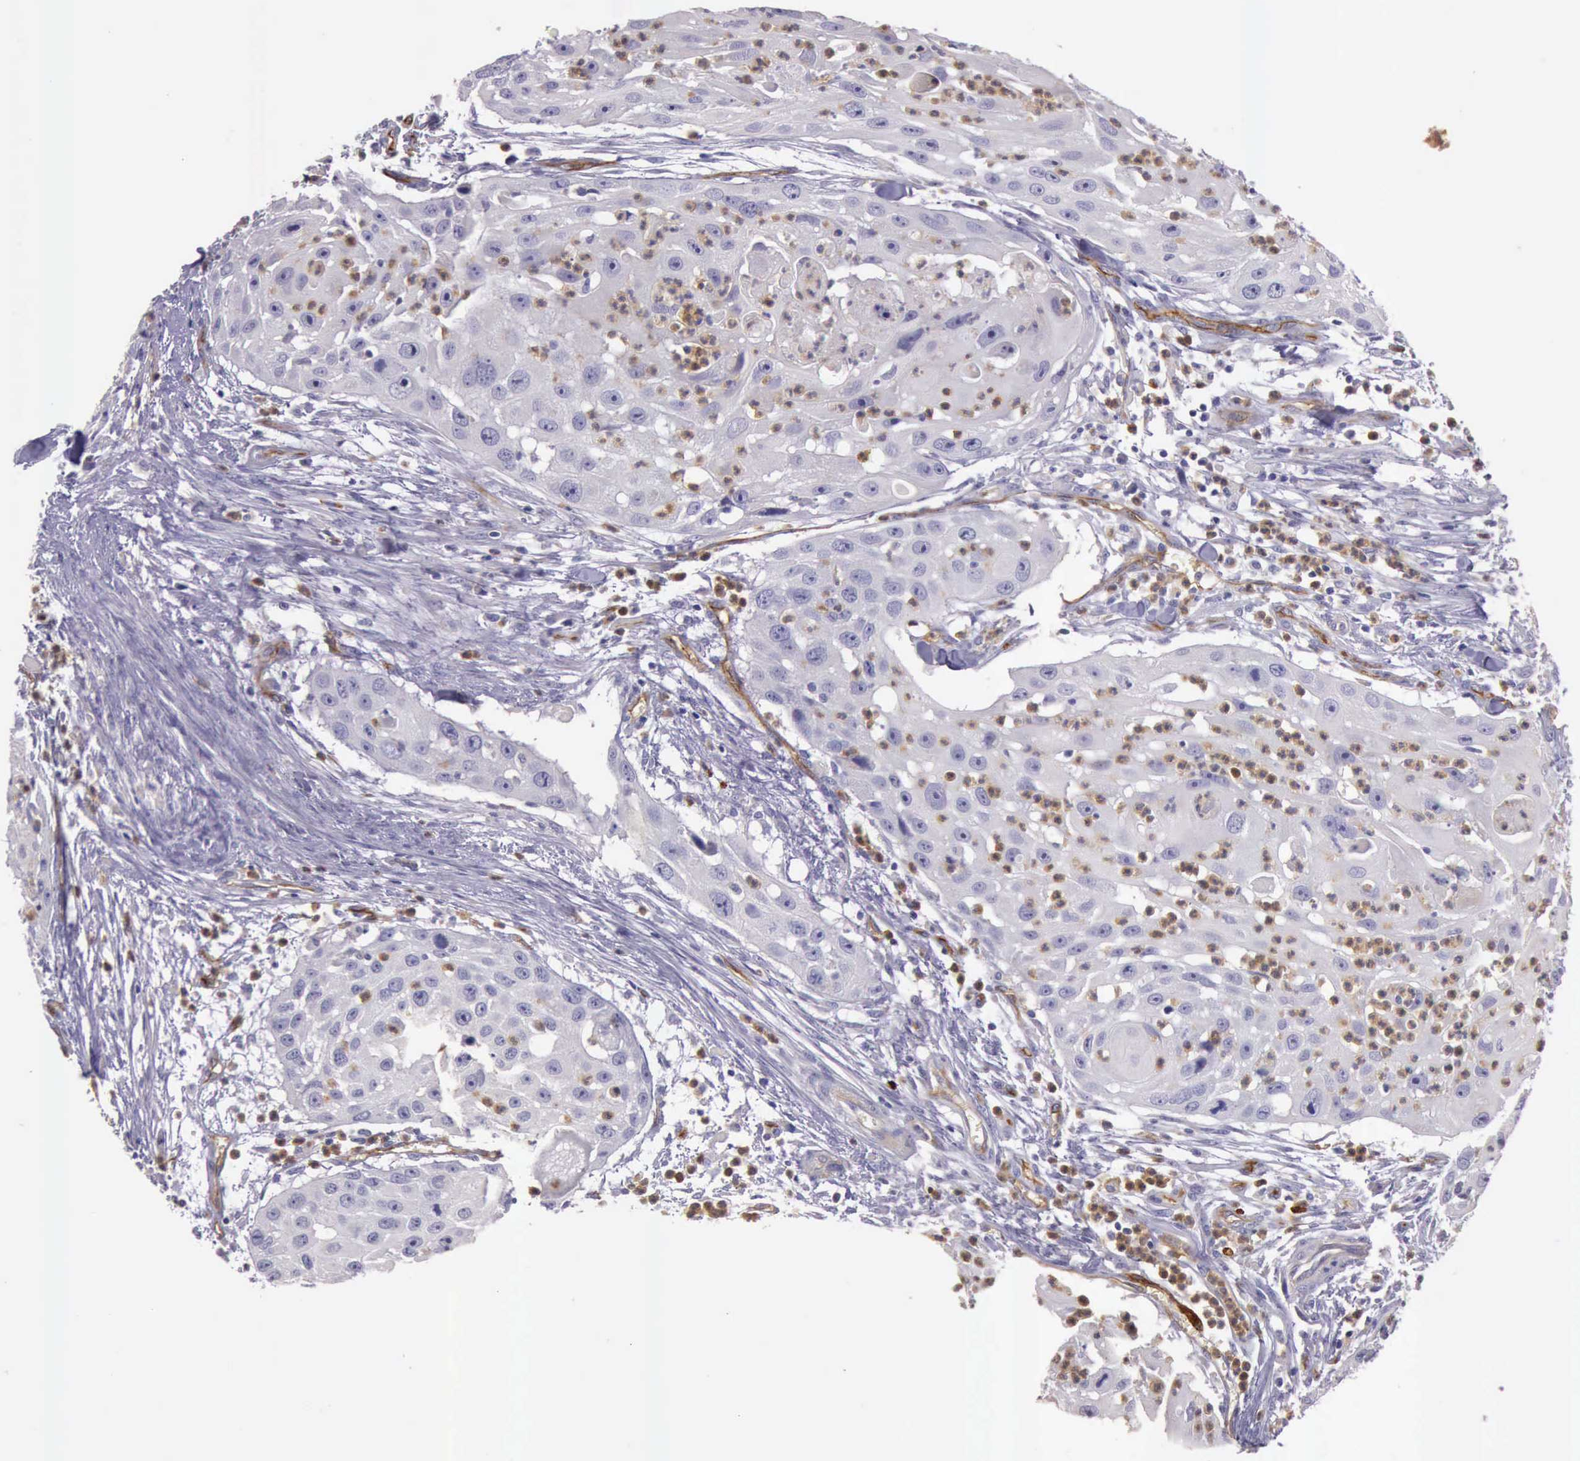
{"staining": {"intensity": "negative", "quantity": "none", "location": "none"}, "tissue": "head and neck cancer", "cell_type": "Tumor cells", "image_type": "cancer", "snomed": [{"axis": "morphology", "description": "Squamous cell carcinoma, NOS"}, {"axis": "topography", "description": "Head-Neck"}], "caption": "This is an IHC image of human head and neck cancer (squamous cell carcinoma). There is no expression in tumor cells.", "gene": "TCEANC", "patient": {"sex": "male", "age": 64}}